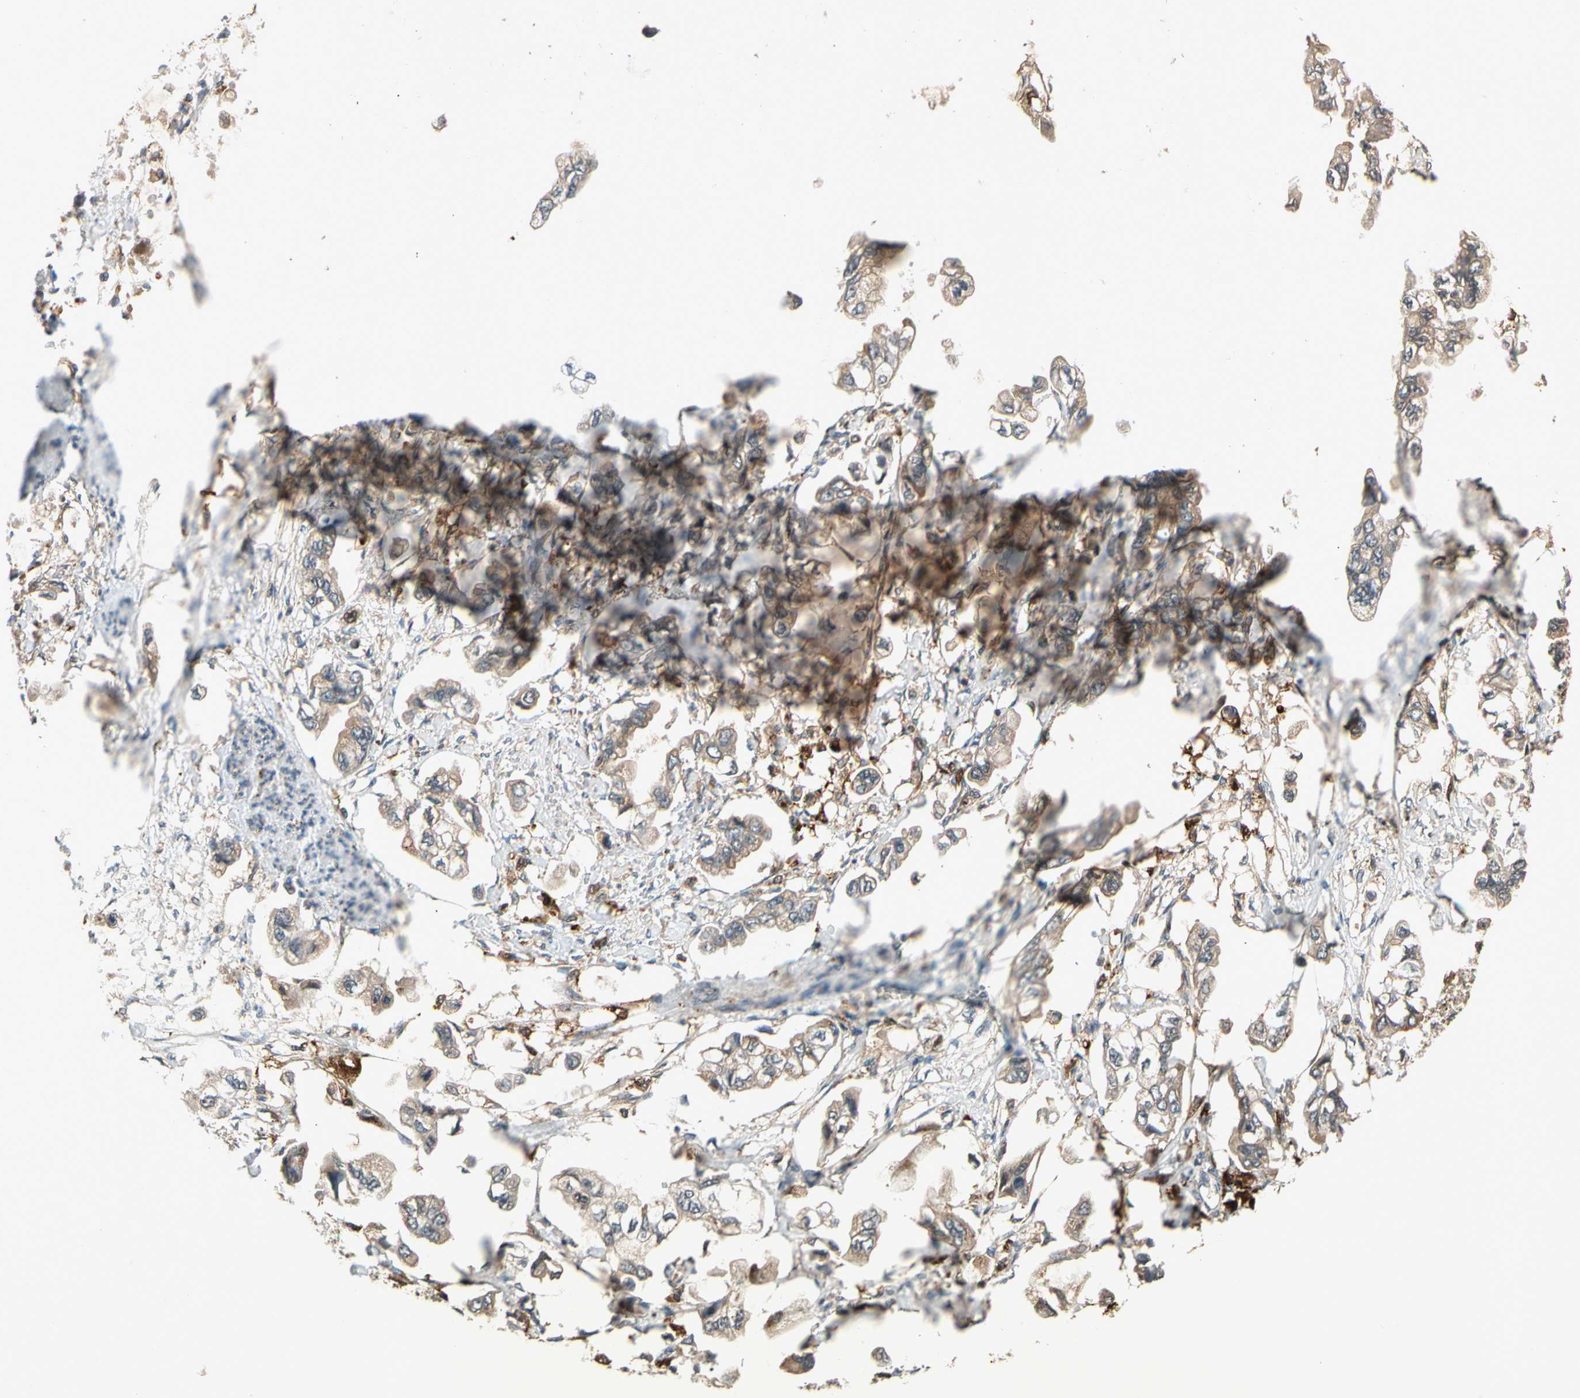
{"staining": {"intensity": "weak", "quantity": ">75%", "location": "cytoplasmic/membranous"}, "tissue": "stomach cancer", "cell_type": "Tumor cells", "image_type": "cancer", "snomed": [{"axis": "morphology", "description": "Adenocarcinoma, NOS"}, {"axis": "topography", "description": "Stomach"}], "caption": "DAB immunohistochemical staining of adenocarcinoma (stomach) reveals weak cytoplasmic/membranous protein positivity in approximately >75% of tumor cells.", "gene": "GM2A", "patient": {"sex": "male", "age": 62}}